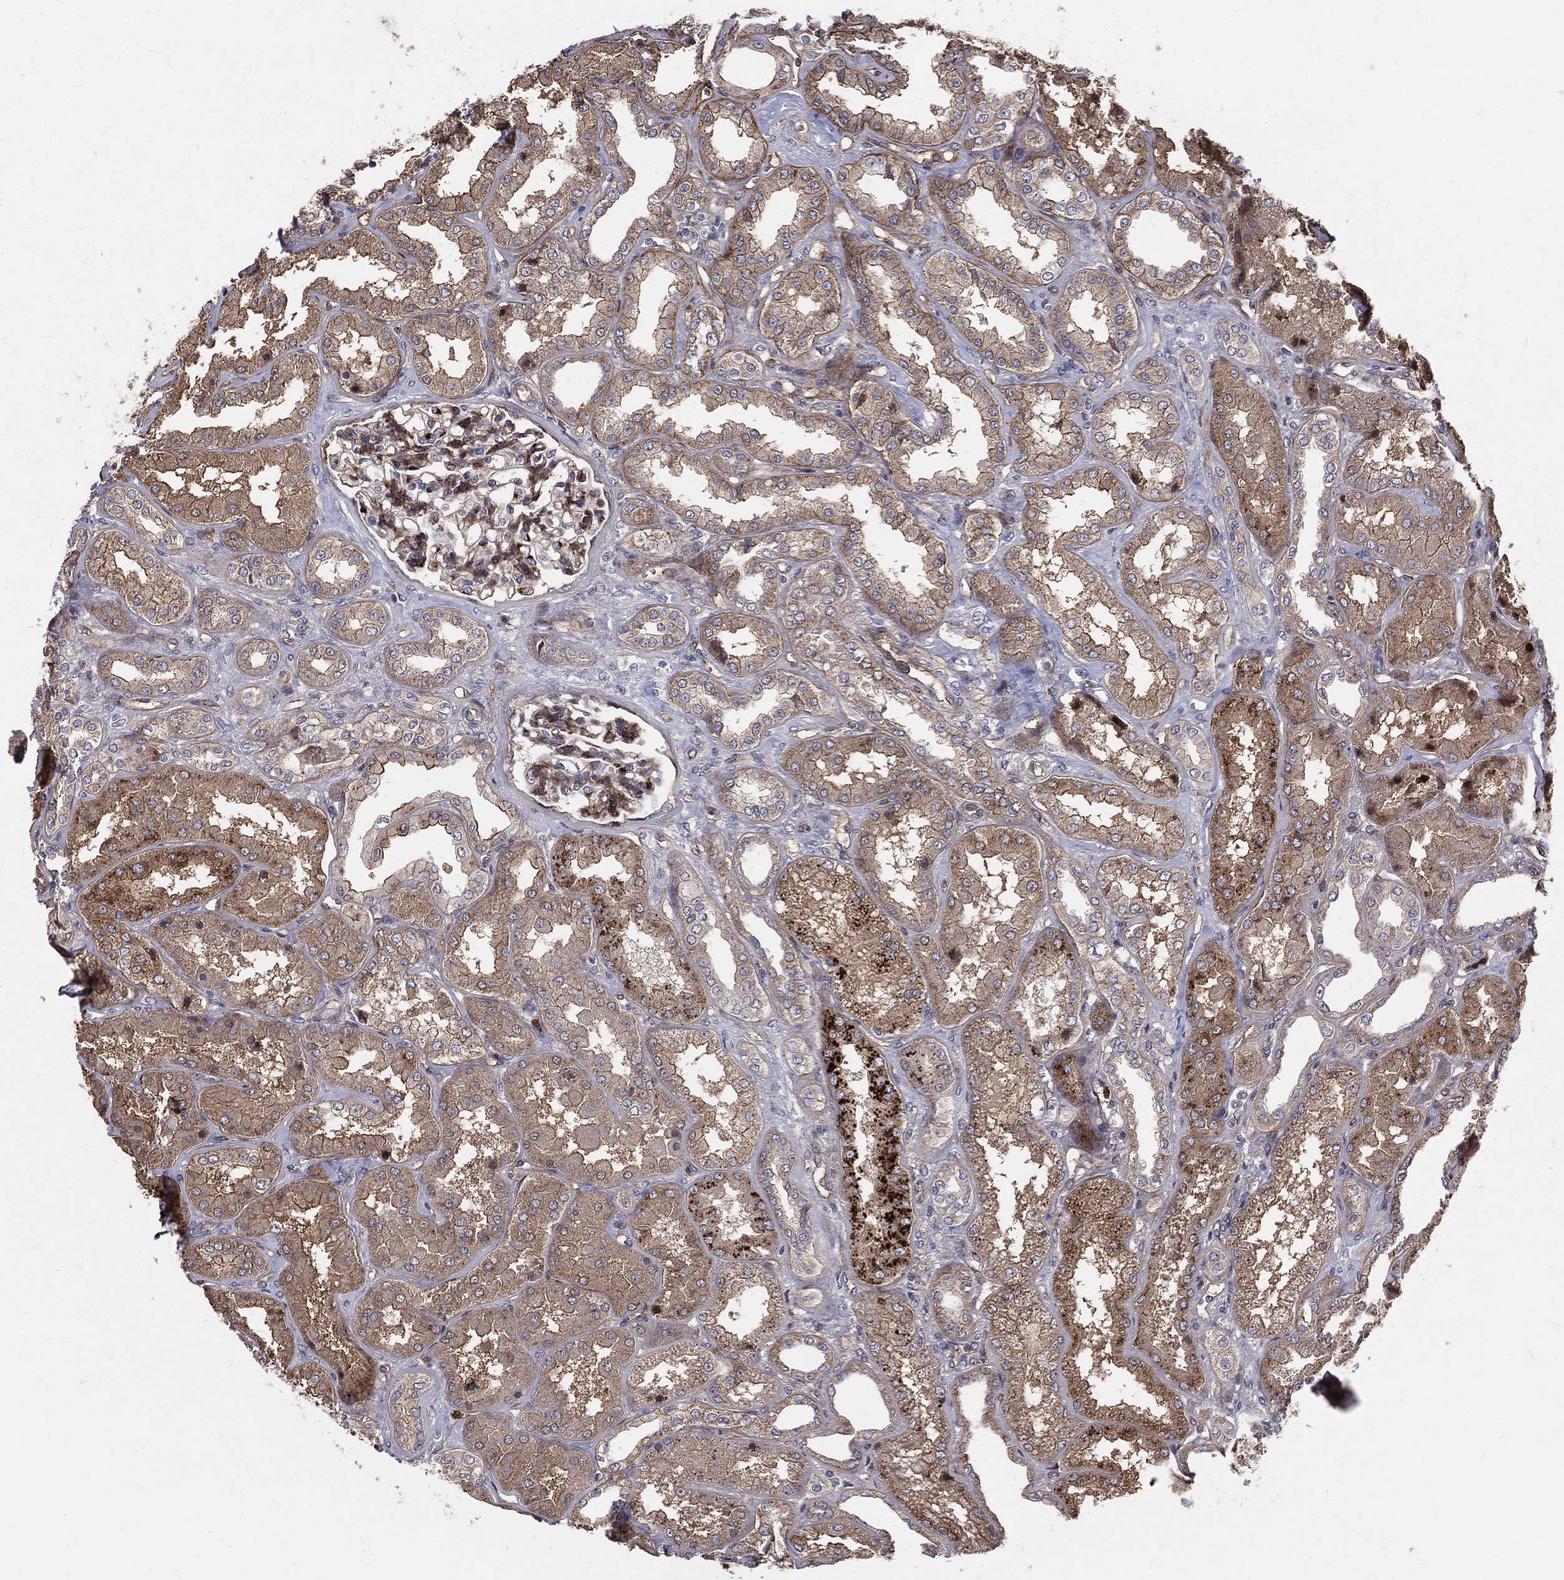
{"staining": {"intensity": "strong", "quantity": "25%-75%", "location": "cytoplasmic/membranous"}, "tissue": "kidney", "cell_type": "Cells in glomeruli", "image_type": "normal", "snomed": [{"axis": "morphology", "description": "Normal tissue, NOS"}, {"axis": "topography", "description": "Kidney"}], "caption": "High-magnification brightfield microscopy of unremarkable kidney stained with DAB (3,3'-diaminobenzidine) (brown) and counterstained with hematoxylin (blue). cells in glomeruli exhibit strong cytoplasmic/membranous expression is identified in about25%-75% of cells.", "gene": "ENTPD1", "patient": {"sex": "female", "age": 56}}